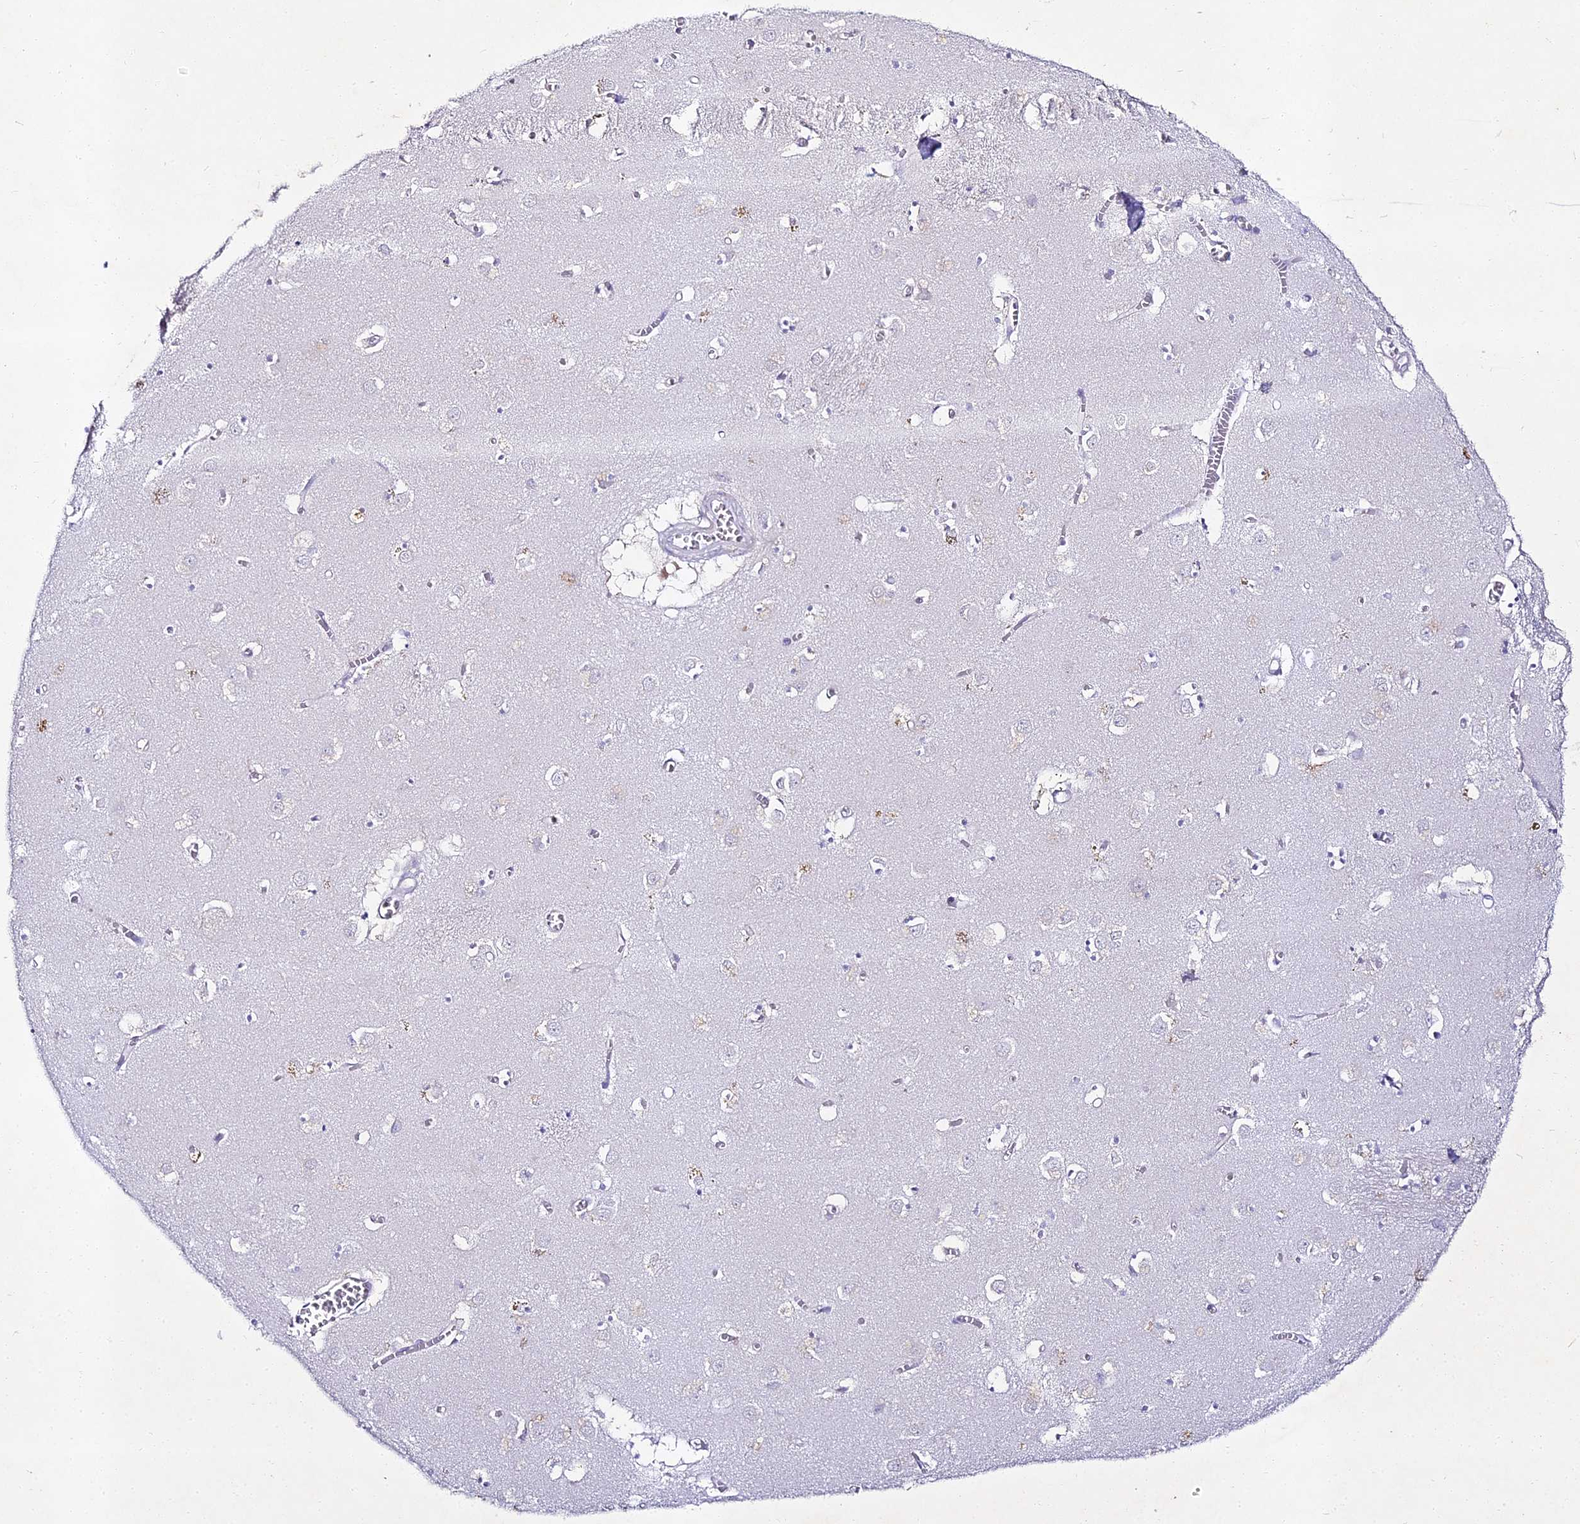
{"staining": {"intensity": "negative", "quantity": "none", "location": "none"}, "tissue": "caudate", "cell_type": "Glial cells", "image_type": "normal", "snomed": [{"axis": "morphology", "description": "Normal tissue, NOS"}, {"axis": "topography", "description": "Lateral ventricle wall"}], "caption": "A high-resolution micrograph shows IHC staining of normal caudate, which reveals no significant positivity in glial cells.", "gene": "ALPG", "patient": {"sex": "male", "age": 70}}